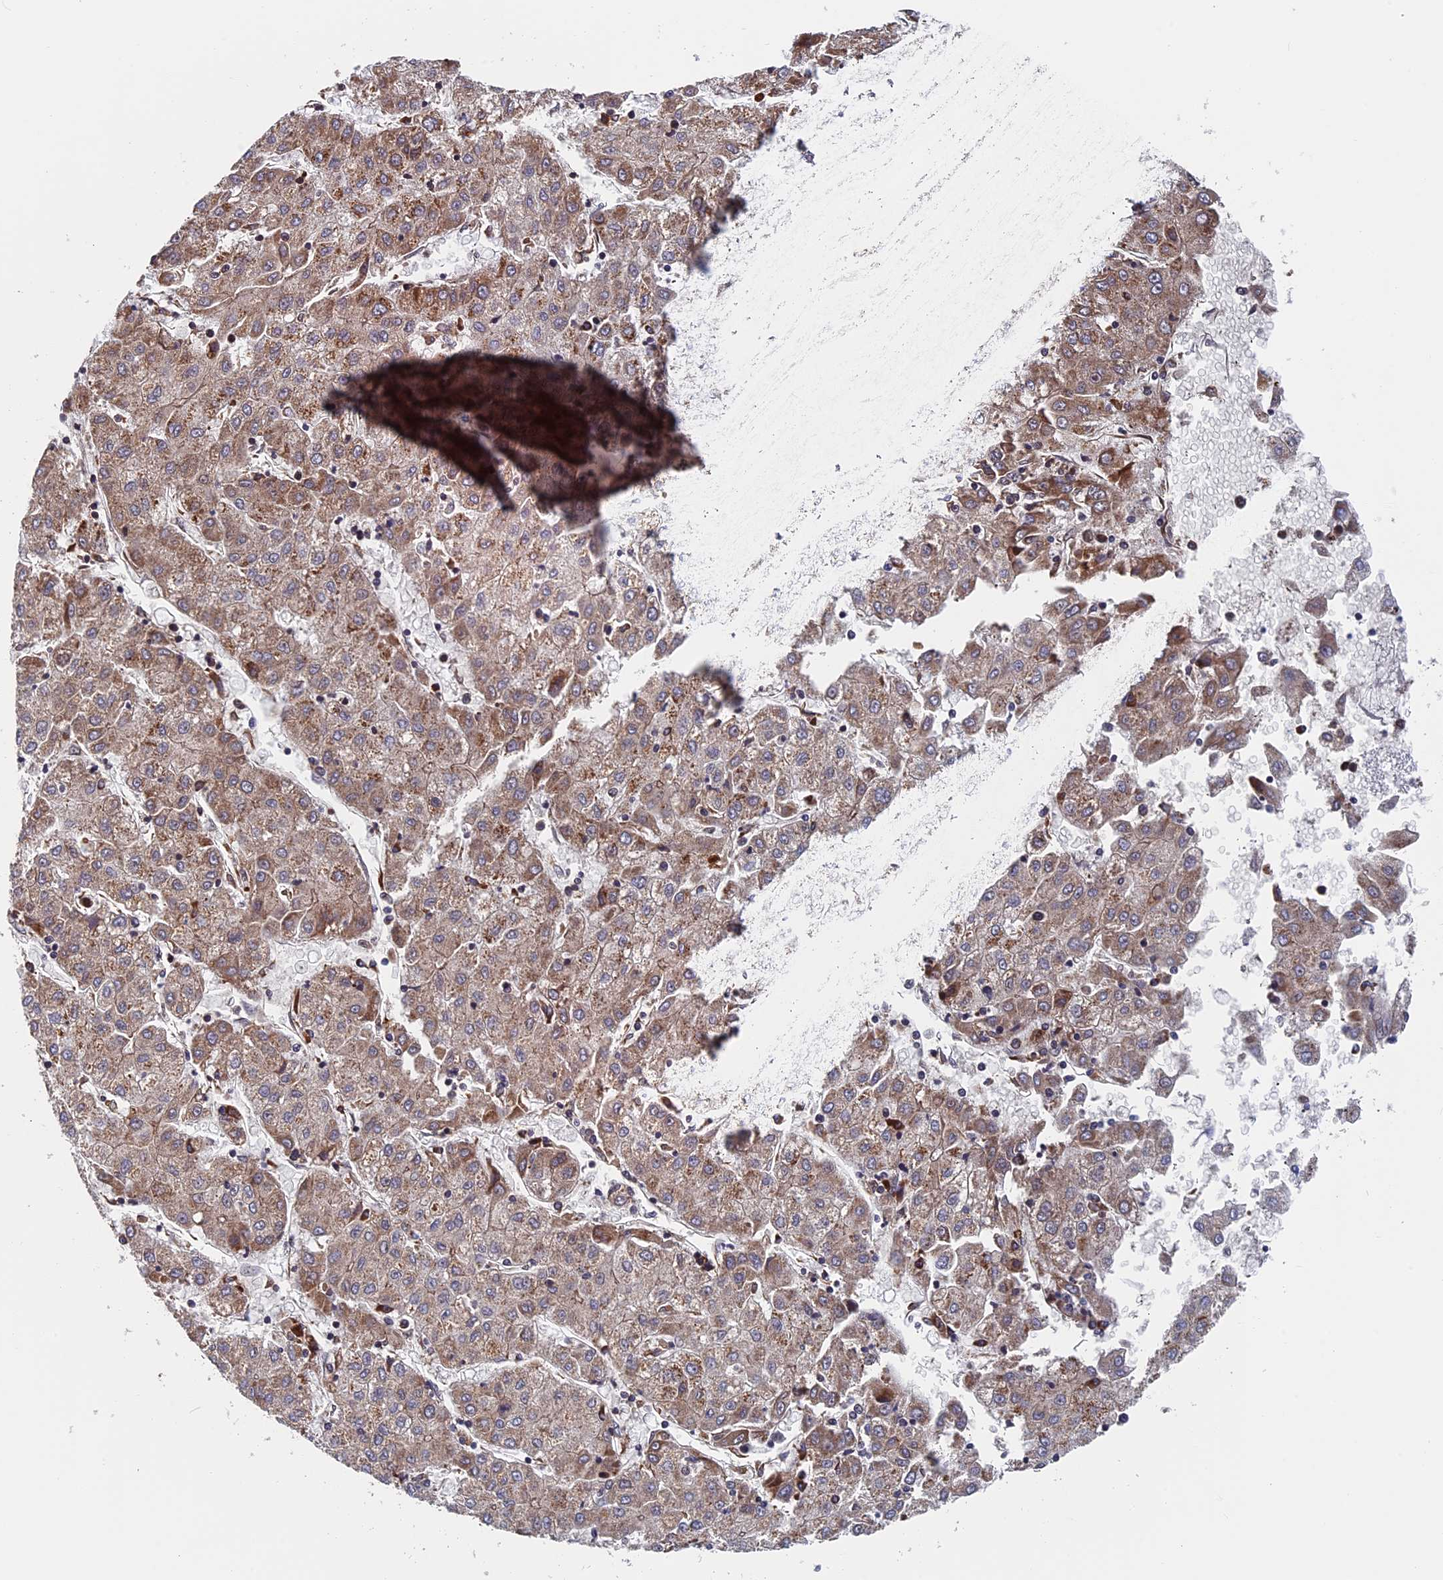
{"staining": {"intensity": "weak", "quantity": ">75%", "location": "cytoplasmic/membranous"}, "tissue": "liver cancer", "cell_type": "Tumor cells", "image_type": "cancer", "snomed": [{"axis": "morphology", "description": "Carcinoma, Hepatocellular, NOS"}, {"axis": "topography", "description": "Liver"}], "caption": "Weak cytoplasmic/membranous protein positivity is identified in approximately >75% of tumor cells in liver cancer (hepatocellular carcinoma).", "gene": "RPUSD1", "patient": {"sex": "male", "age": 72}}